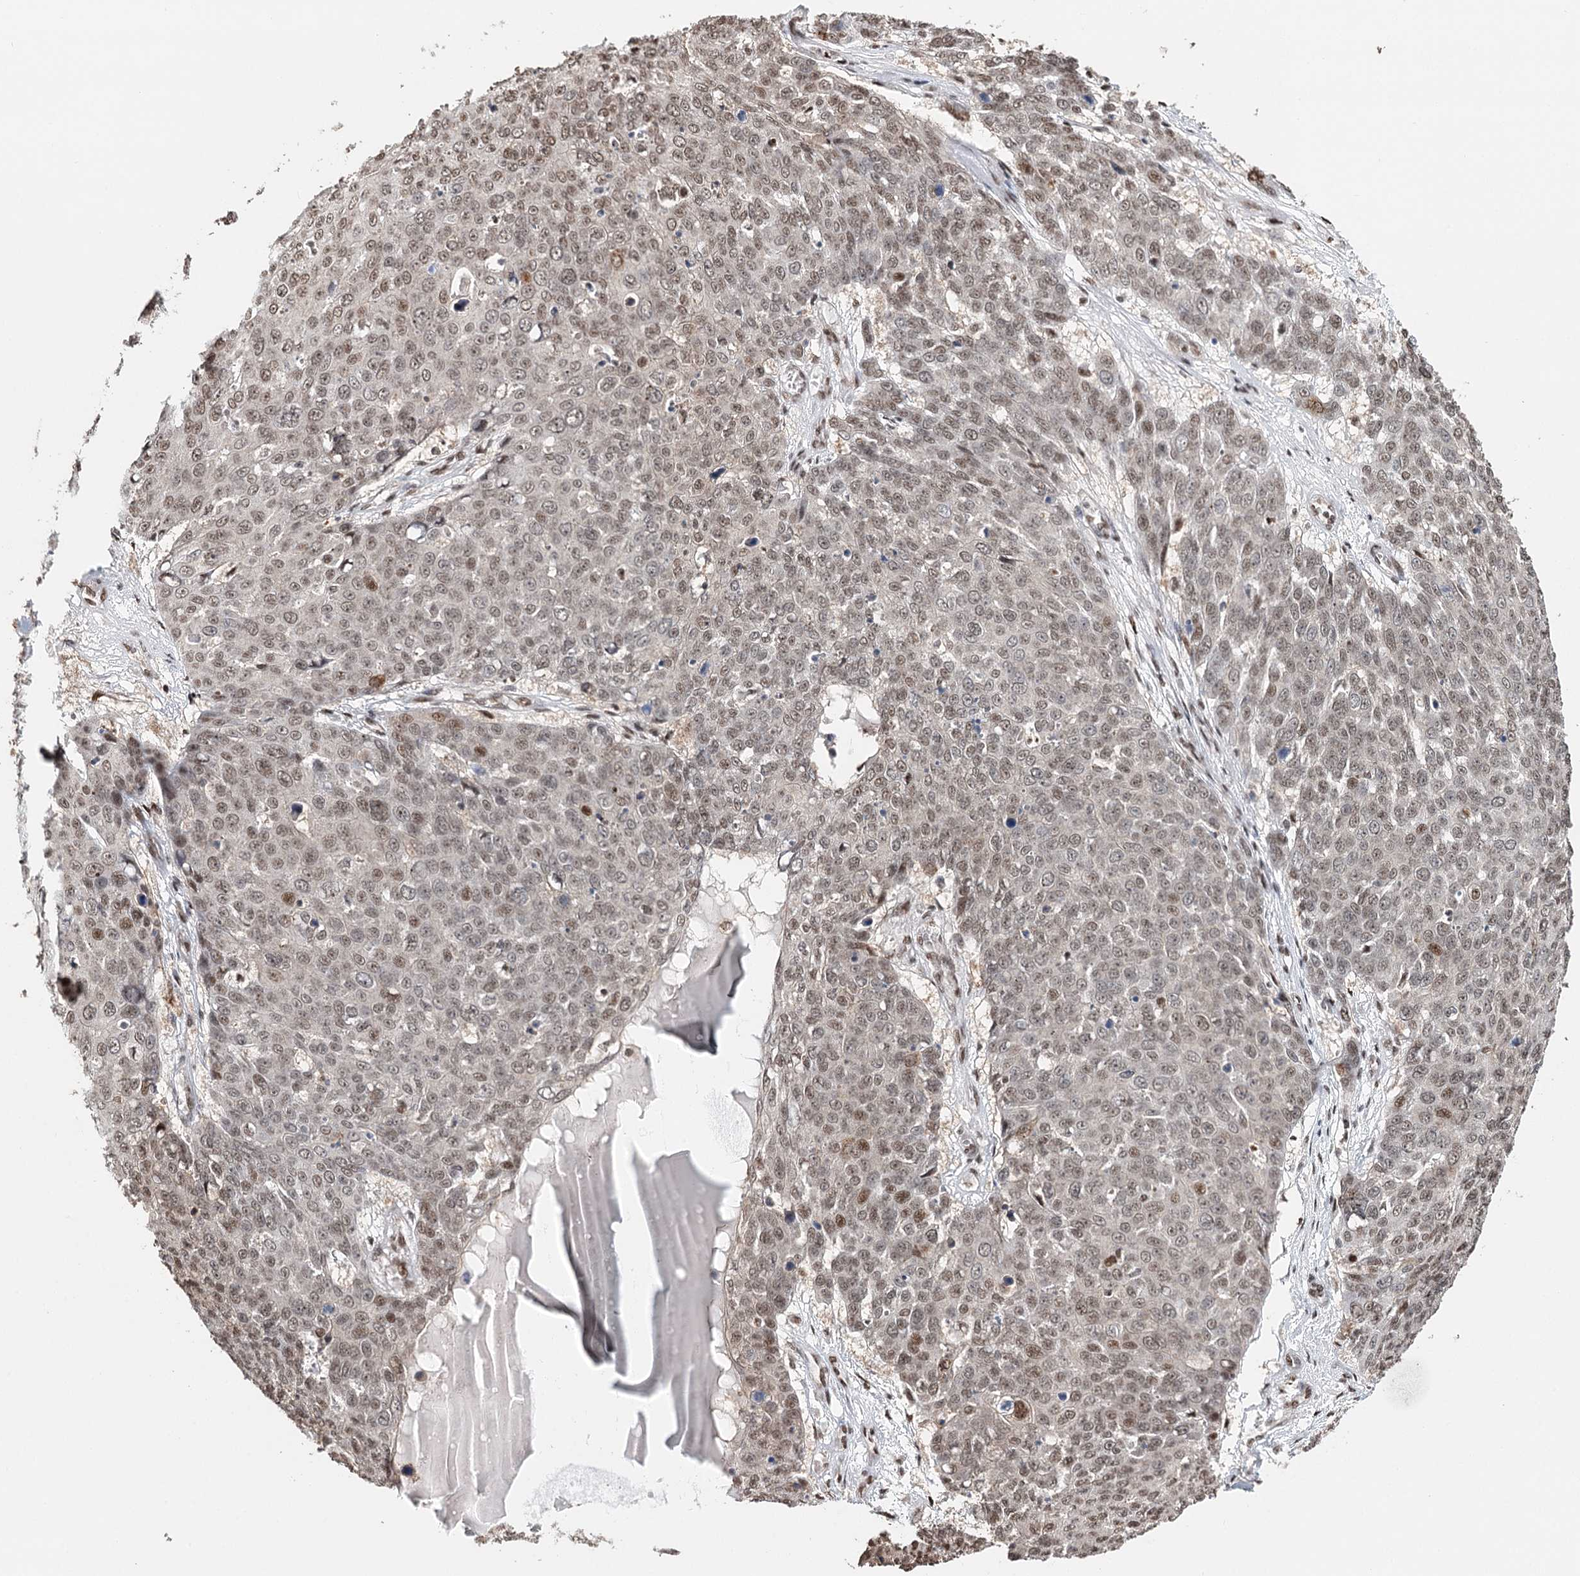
{"staining": {"intensity": "weak", "quantity": "25%-75%", "location": "nuclear"}, "tissue": "skin cancer", "cell_type": "Tumor cells", "image_type": "cancer", "snomed": [{"axis": "morphology", "description": "Squamous cell carcinoma, NOS"}, {"axis": "topography", "description": "Skin"}], "caption": "Skin cancer stained with a brown dye reveals weak nuclear positive positivity in approximately 25%-75% of tumor cells.", "gene": "RPS27A", "patient": {"sex": "male", "age": 71}}